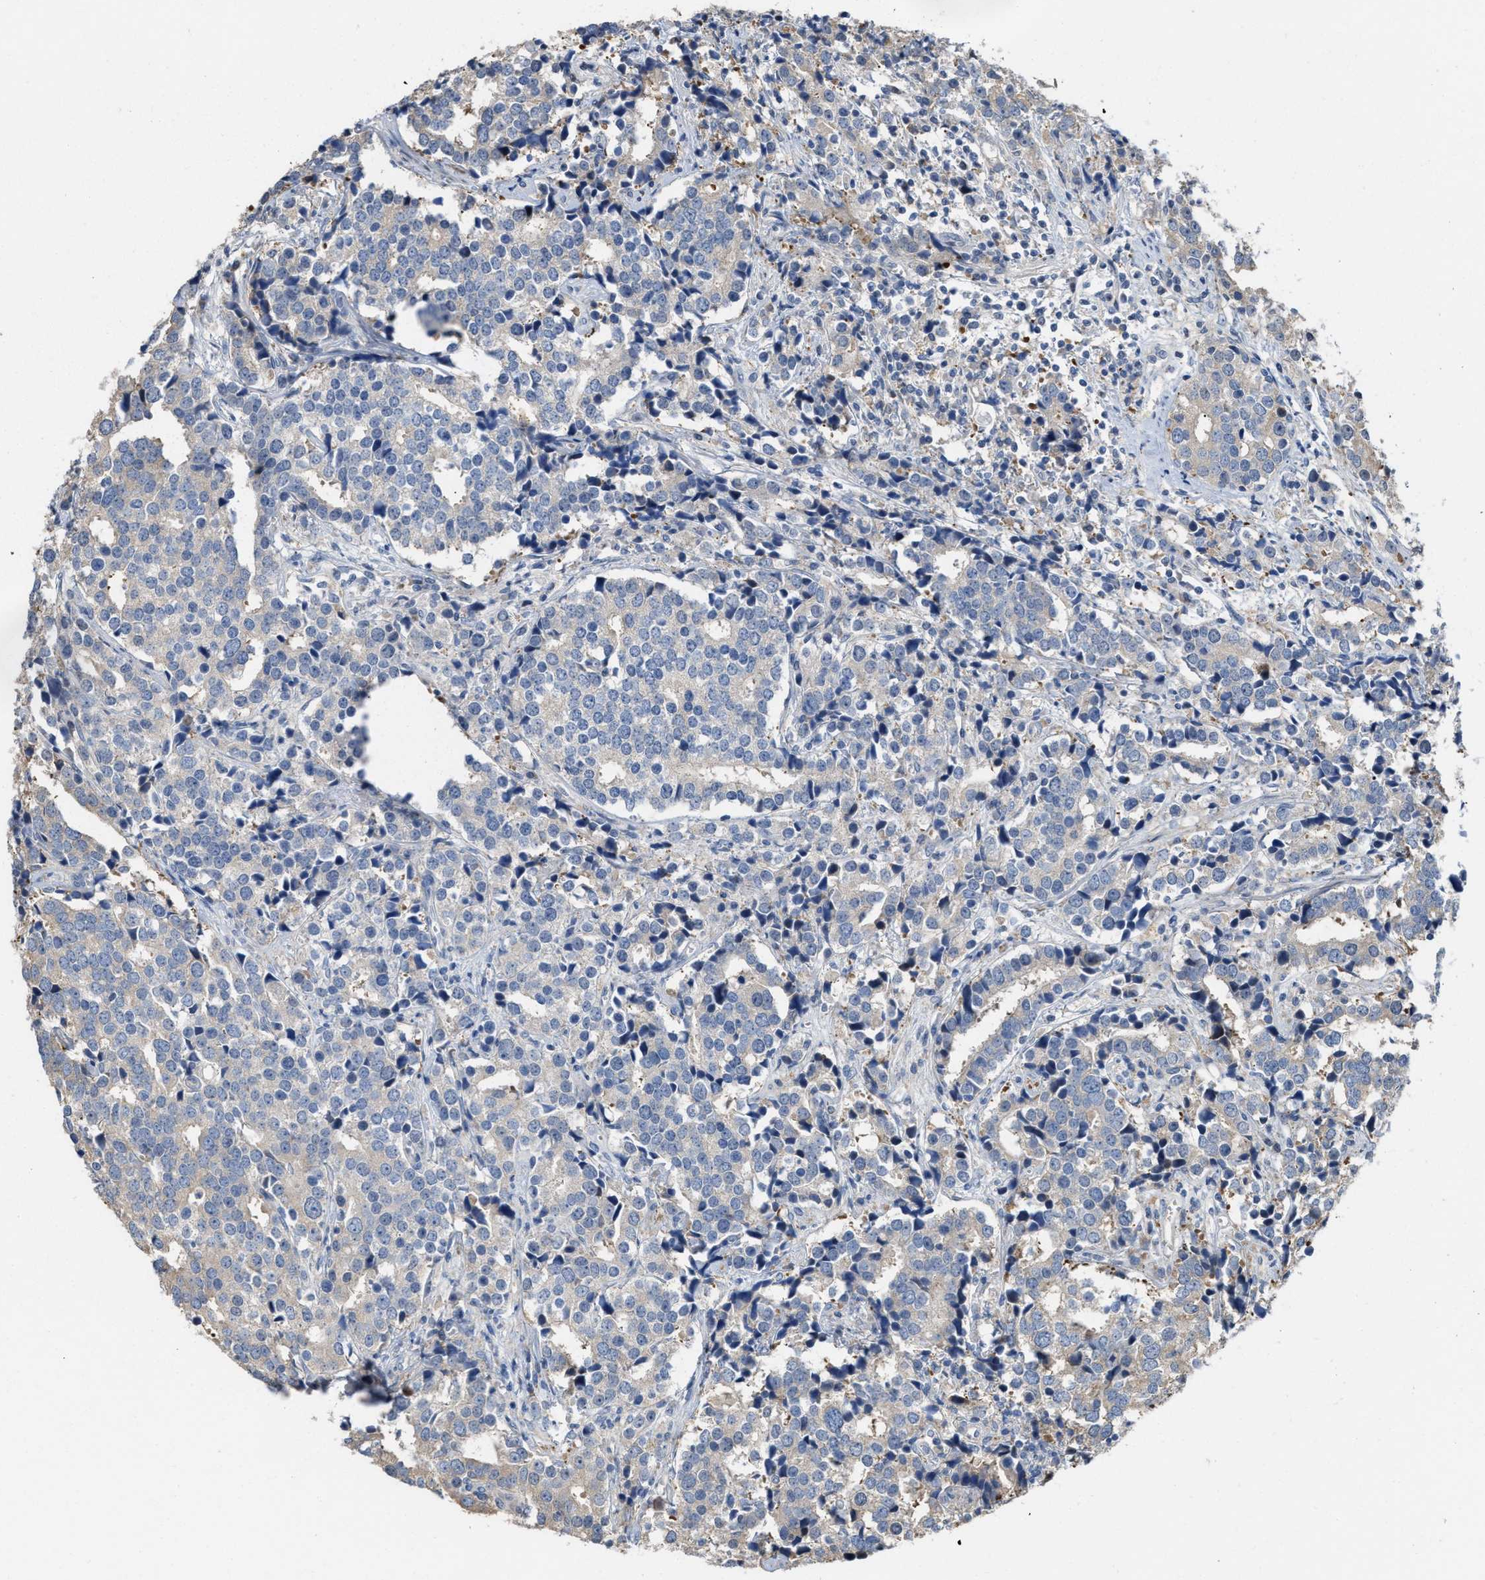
{"staining": {"intensity": "negative", "quantity": "none", "location": "none"}, "tissue": "prostate cancer", "cell_type": "Tumor cells", "image_type": "cancer", "snomed": [{"axis": "morphology", "description": "Adenocarcinoma, High grade"}, {"axis": "topography", "description": "Prostate"}], "caption": "This is an immunohistochemistry (IHC) micrograph of human prostate cancer (adenocarcinoma (high-grade)). There is no expression in tumor cells.", "gene": "CSNK1A1", "patient": {"sex": "male", "age": 71}}